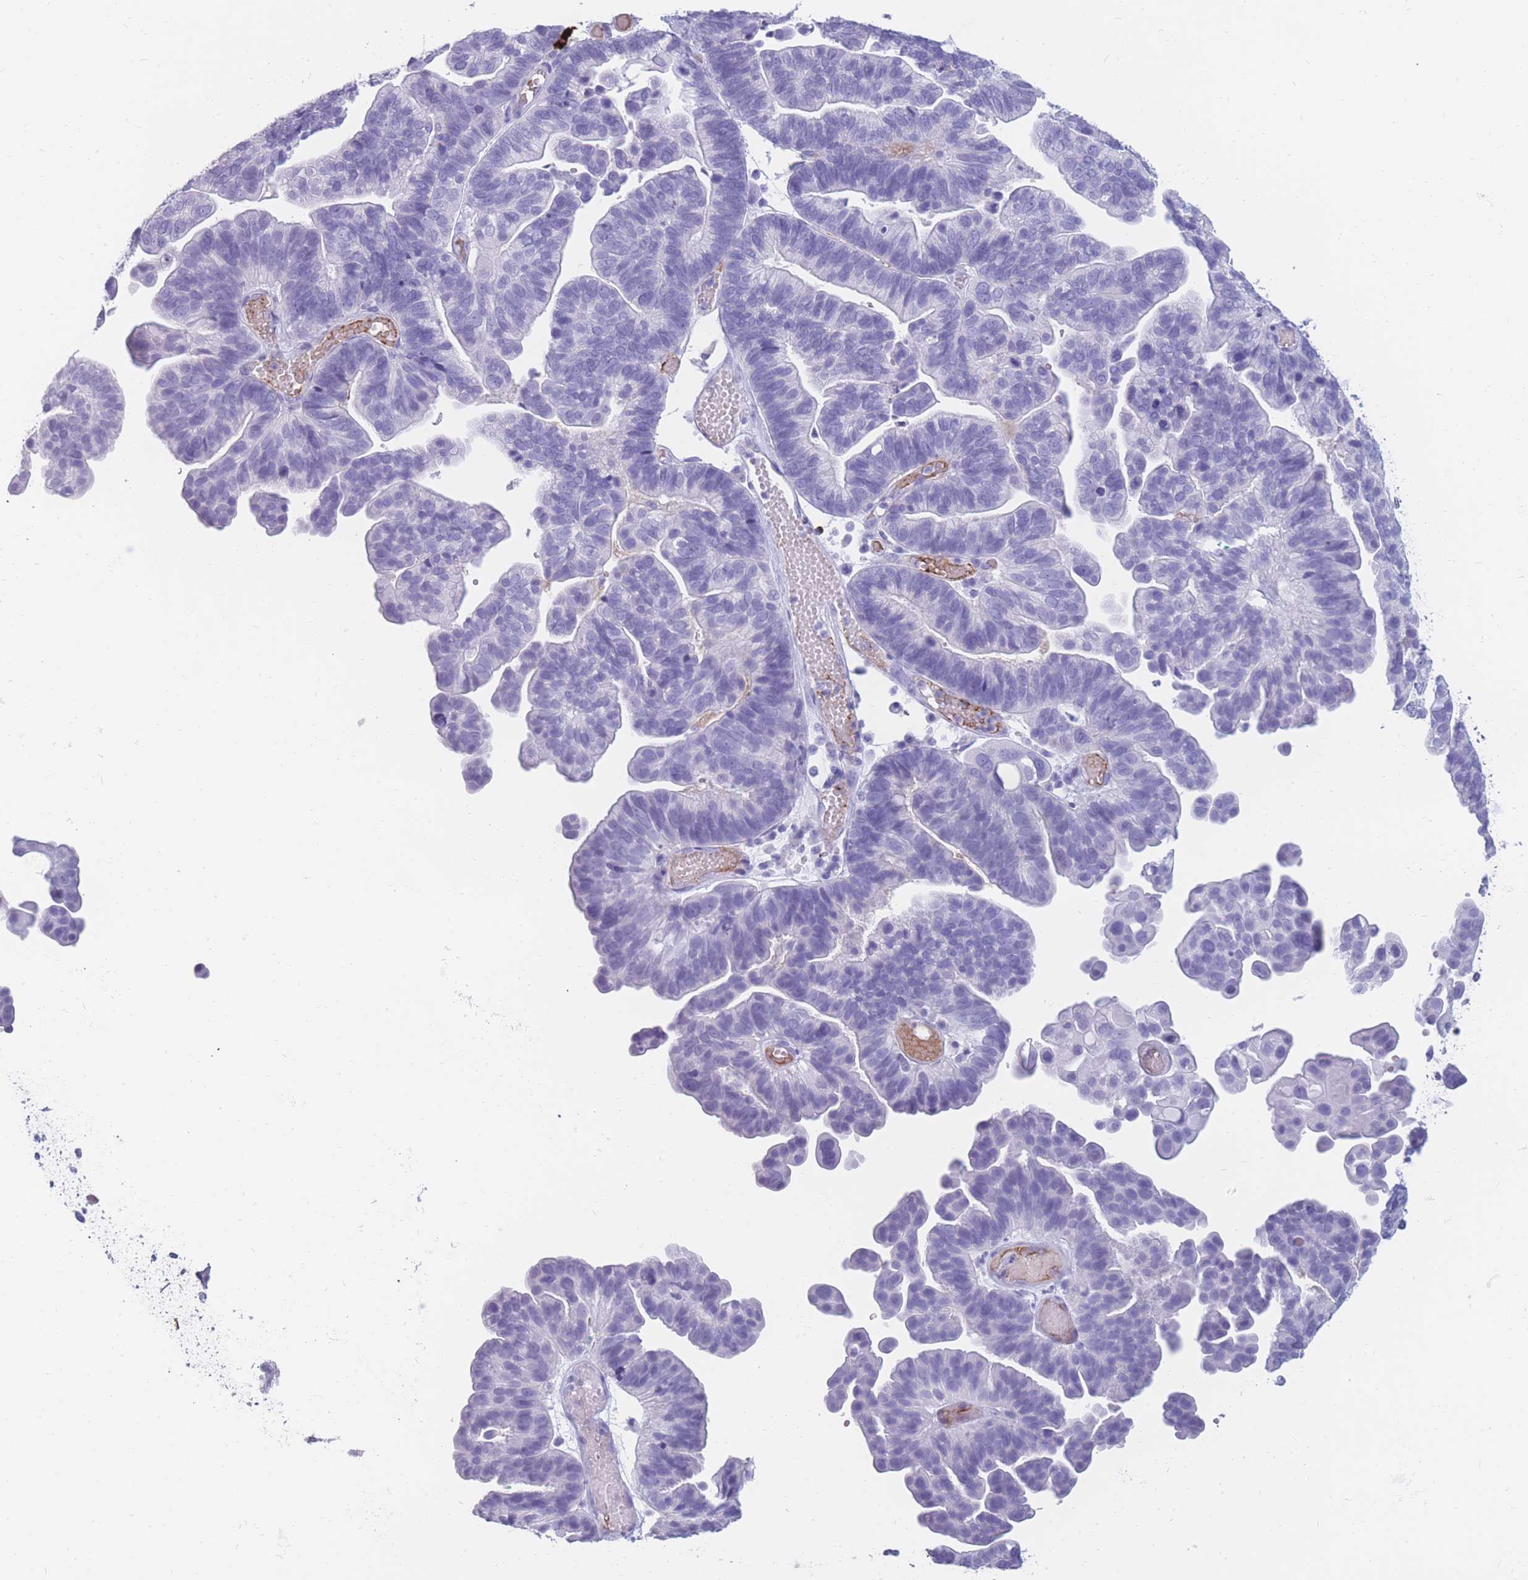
{"staining": {"intensity": "negative", "quantity": "none", "location": "none"}, "tissue": "ovarian cancer", "cell_type": "Tumor cells", "image_type": "cancer", "snomed": [{"axis": "morphology", "description": "Cystadenocarcinoma, serous, NOS"}, {"axis": "topography", "description": "Ovary"}], "caption": "This is a histopathology image of immunohistochemistry staining of ovarian cancer, which shows no staining in tumor cells.", "gene": "TNFSF11", "patient": {"sex": "female", "age": 56}}